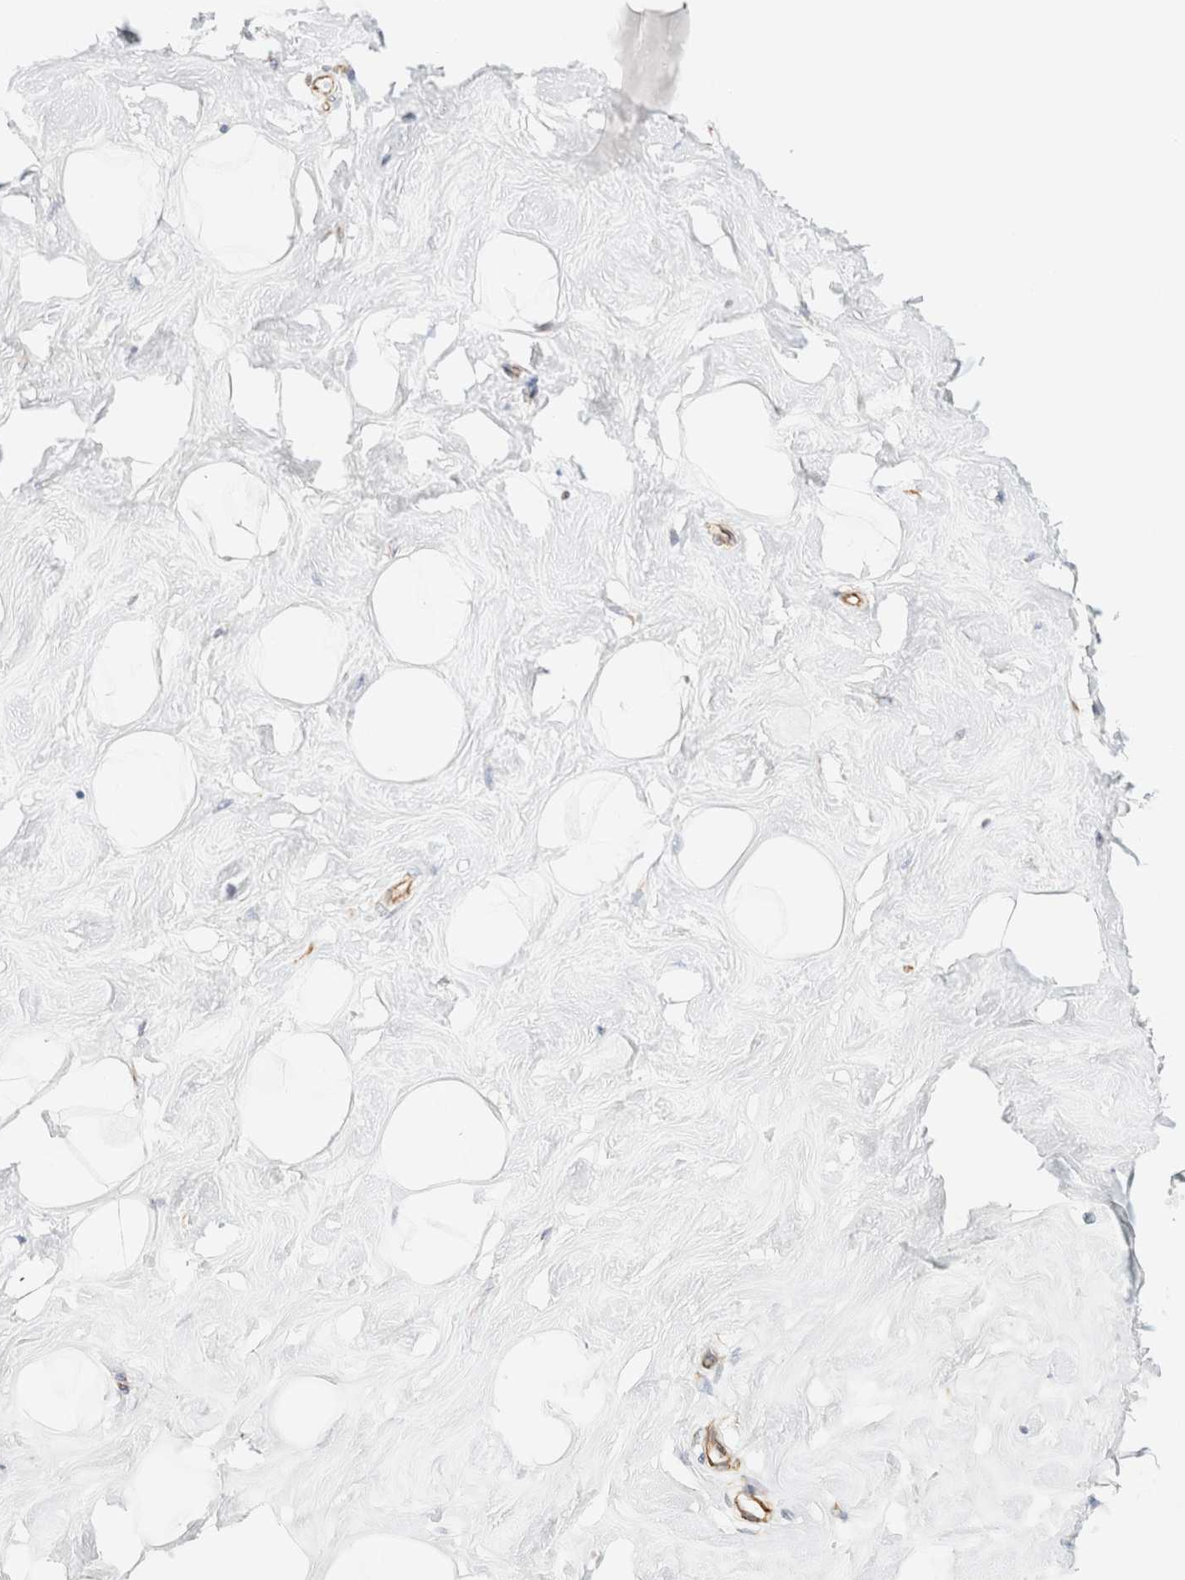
{"staining": {"intensity": "negative", "quantity": "none", "location": "none"}, "tissue": "breast", "cell_type": "Adipocytes", "image_type": "normal", "snomed": [{"axis": "morphology", "description": "Normal tissue, NOS"}, {"axis": "topography", "description": "Breast"}], "caption": "Adipocytes are negative for protein expression in benign human breast.", "gene": "SLC25A48", "patient": {"sex": "female", "age": 23}}